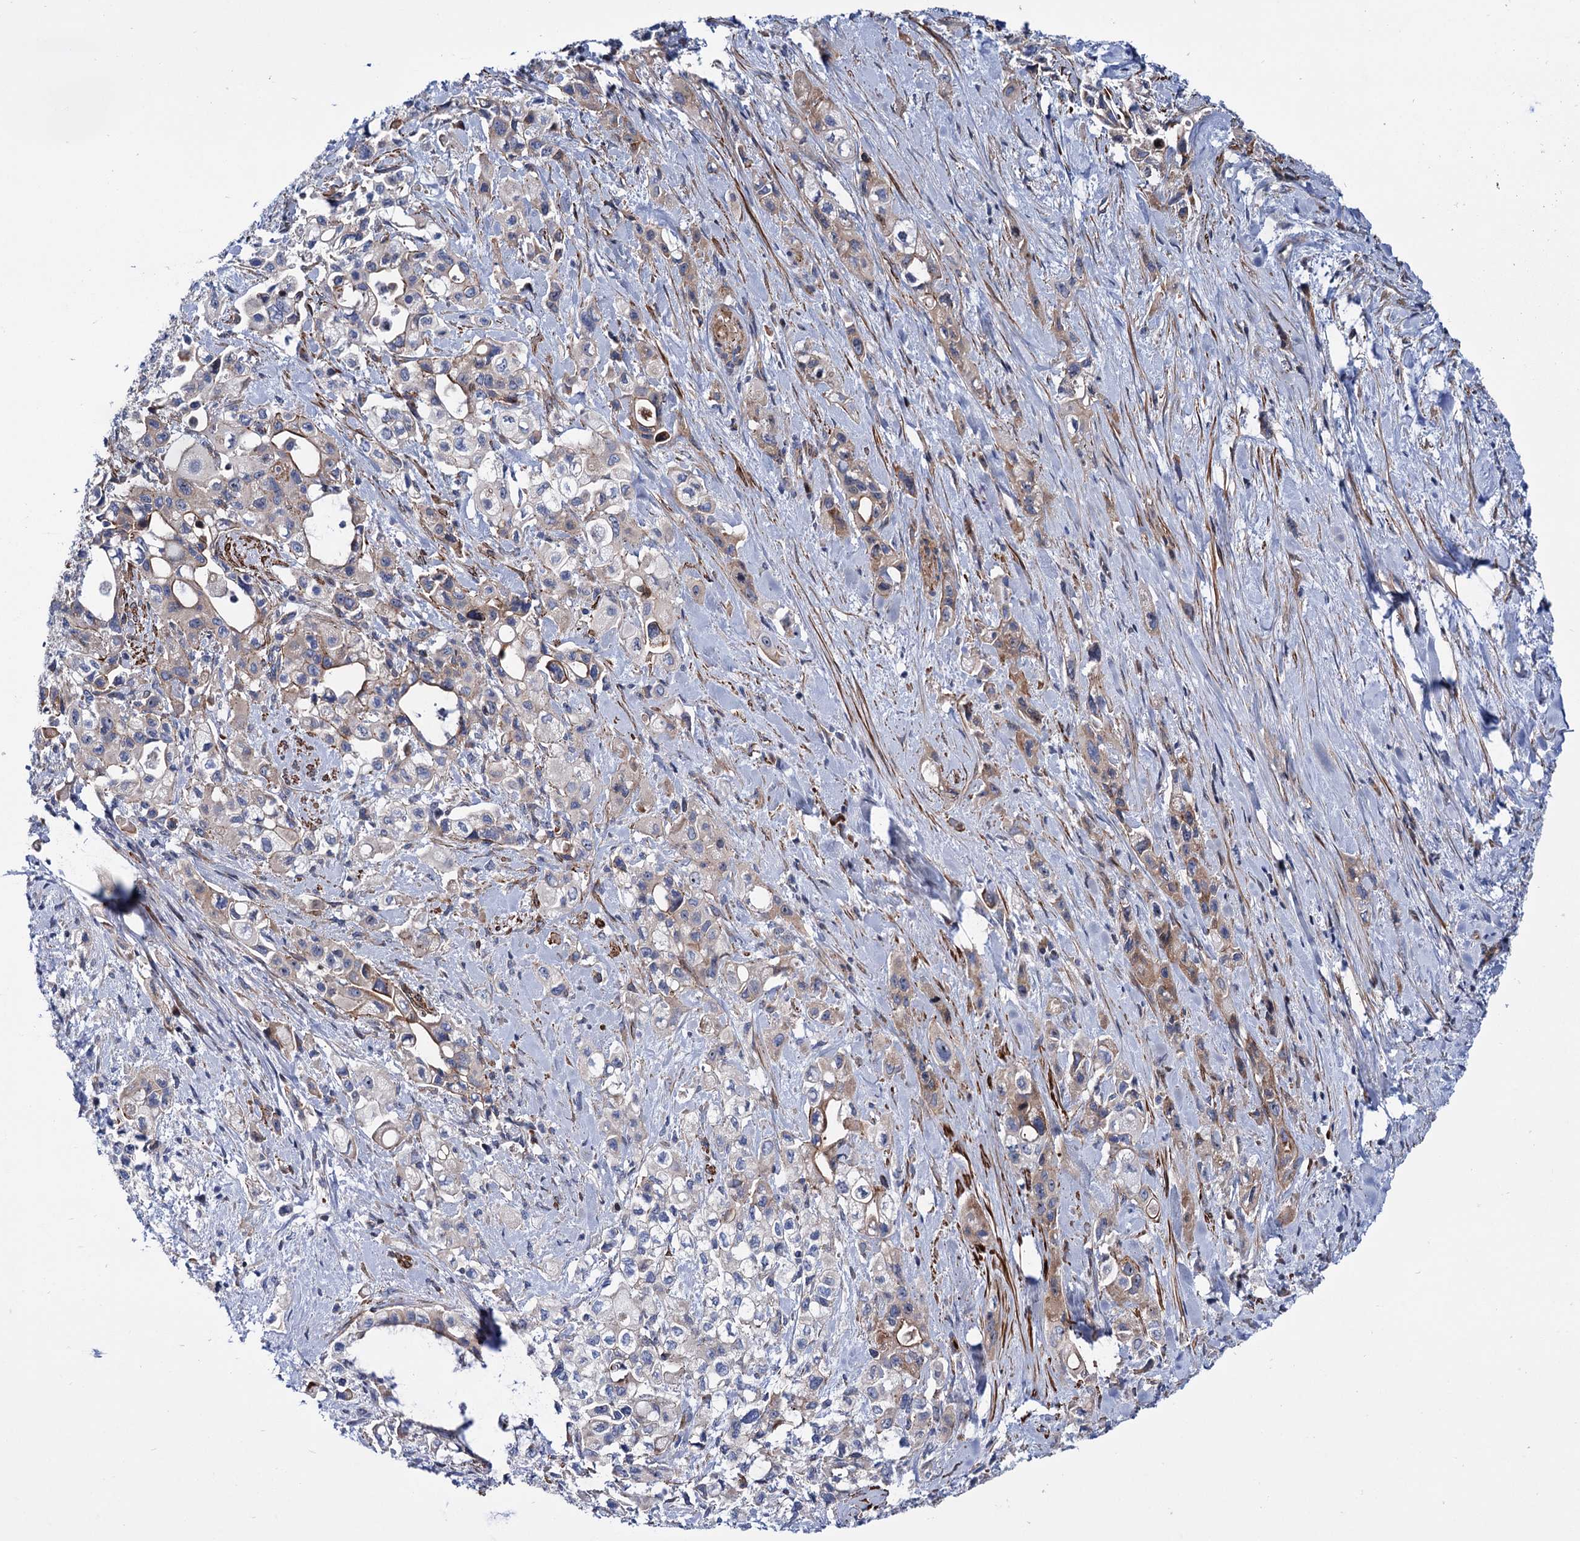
{"staining": {"intensity": "weak", "quantity": "25%-75%", "location": "cytoplasmic/membranous"}, "tissue": "pancreatic cancer", "cell_type": "Tumor cells", "image_type": "cancer", "snomed": [{"axis": "morphology", "description": "Adenocarcinoma, NOS"}, {"axis": "topography", "description": "Pancreas"}], "caption": "DAB immunohistochemical staining of human pancreatic cancer exhibits weak cytoplasmic/membranous protein expression in approximately 25%-75% of tumor cells. (brown staining indicates protein expression, while blue staining denotes nuclei).", "gene": "THAP9", "patient": {"sex": "female", "age": 66}}